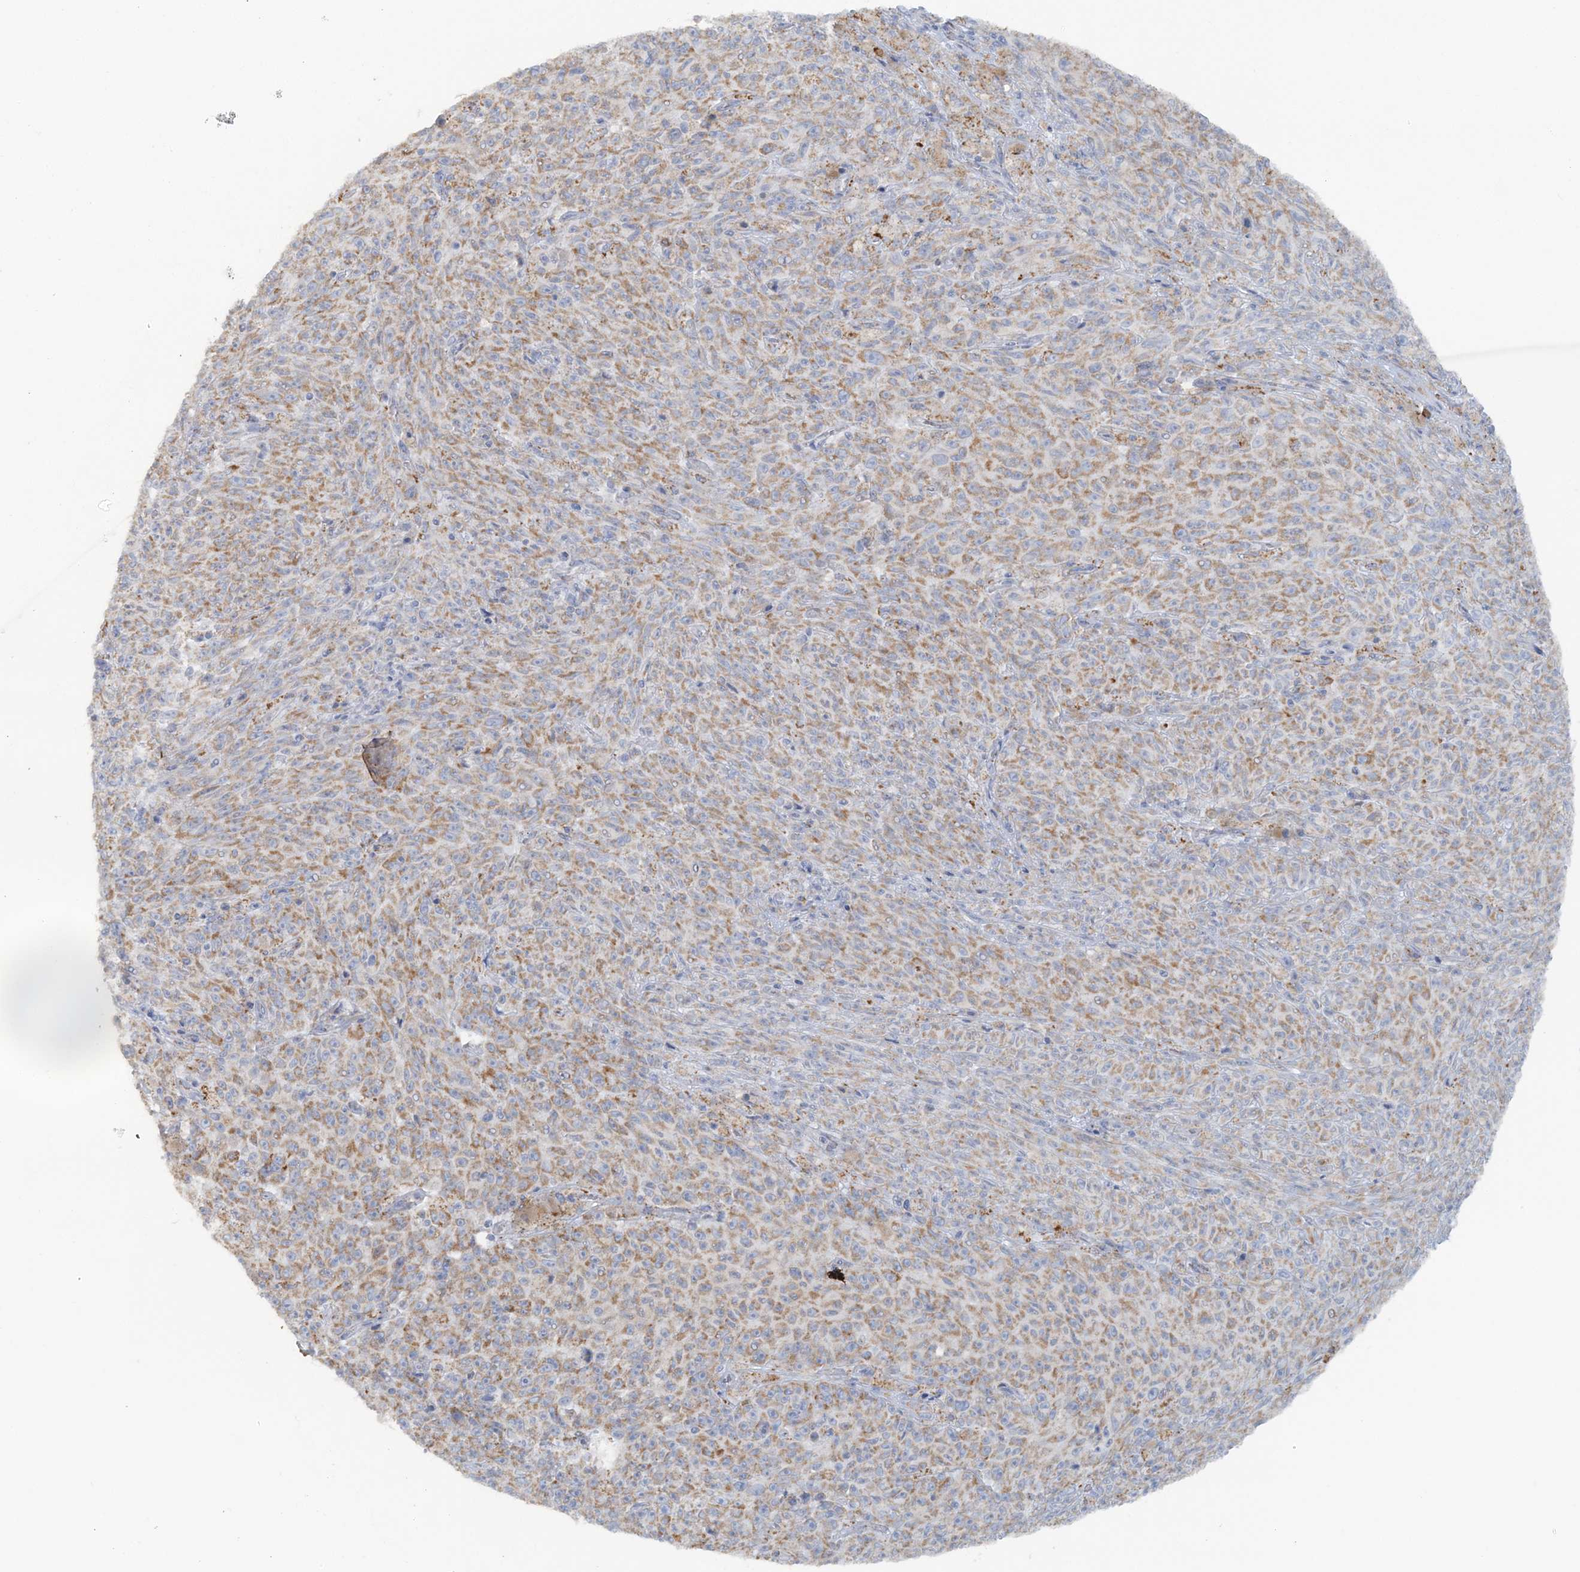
{"staining": {"intensity": "moderate", "quantity": ">75%", "location": "cytoplasmic/membranous"}, "tissue": "melanoma", "cell_type": "Tumor cells", "image_type": "cancer", "snomed": [{"axis": "morphology", "description": "Malignant melanoma, NOS"}, {"axis": "topography", "description": "Skin"}], "caption": "Immunohistochemistry image of human melanoma stained for a protein (brown), which shows medium levels of moderate cytoplasmic/membranous expression in about >75% of tumor cells.", "gene": "PCCB", "patient": {"sex": "female", "age": 82}}